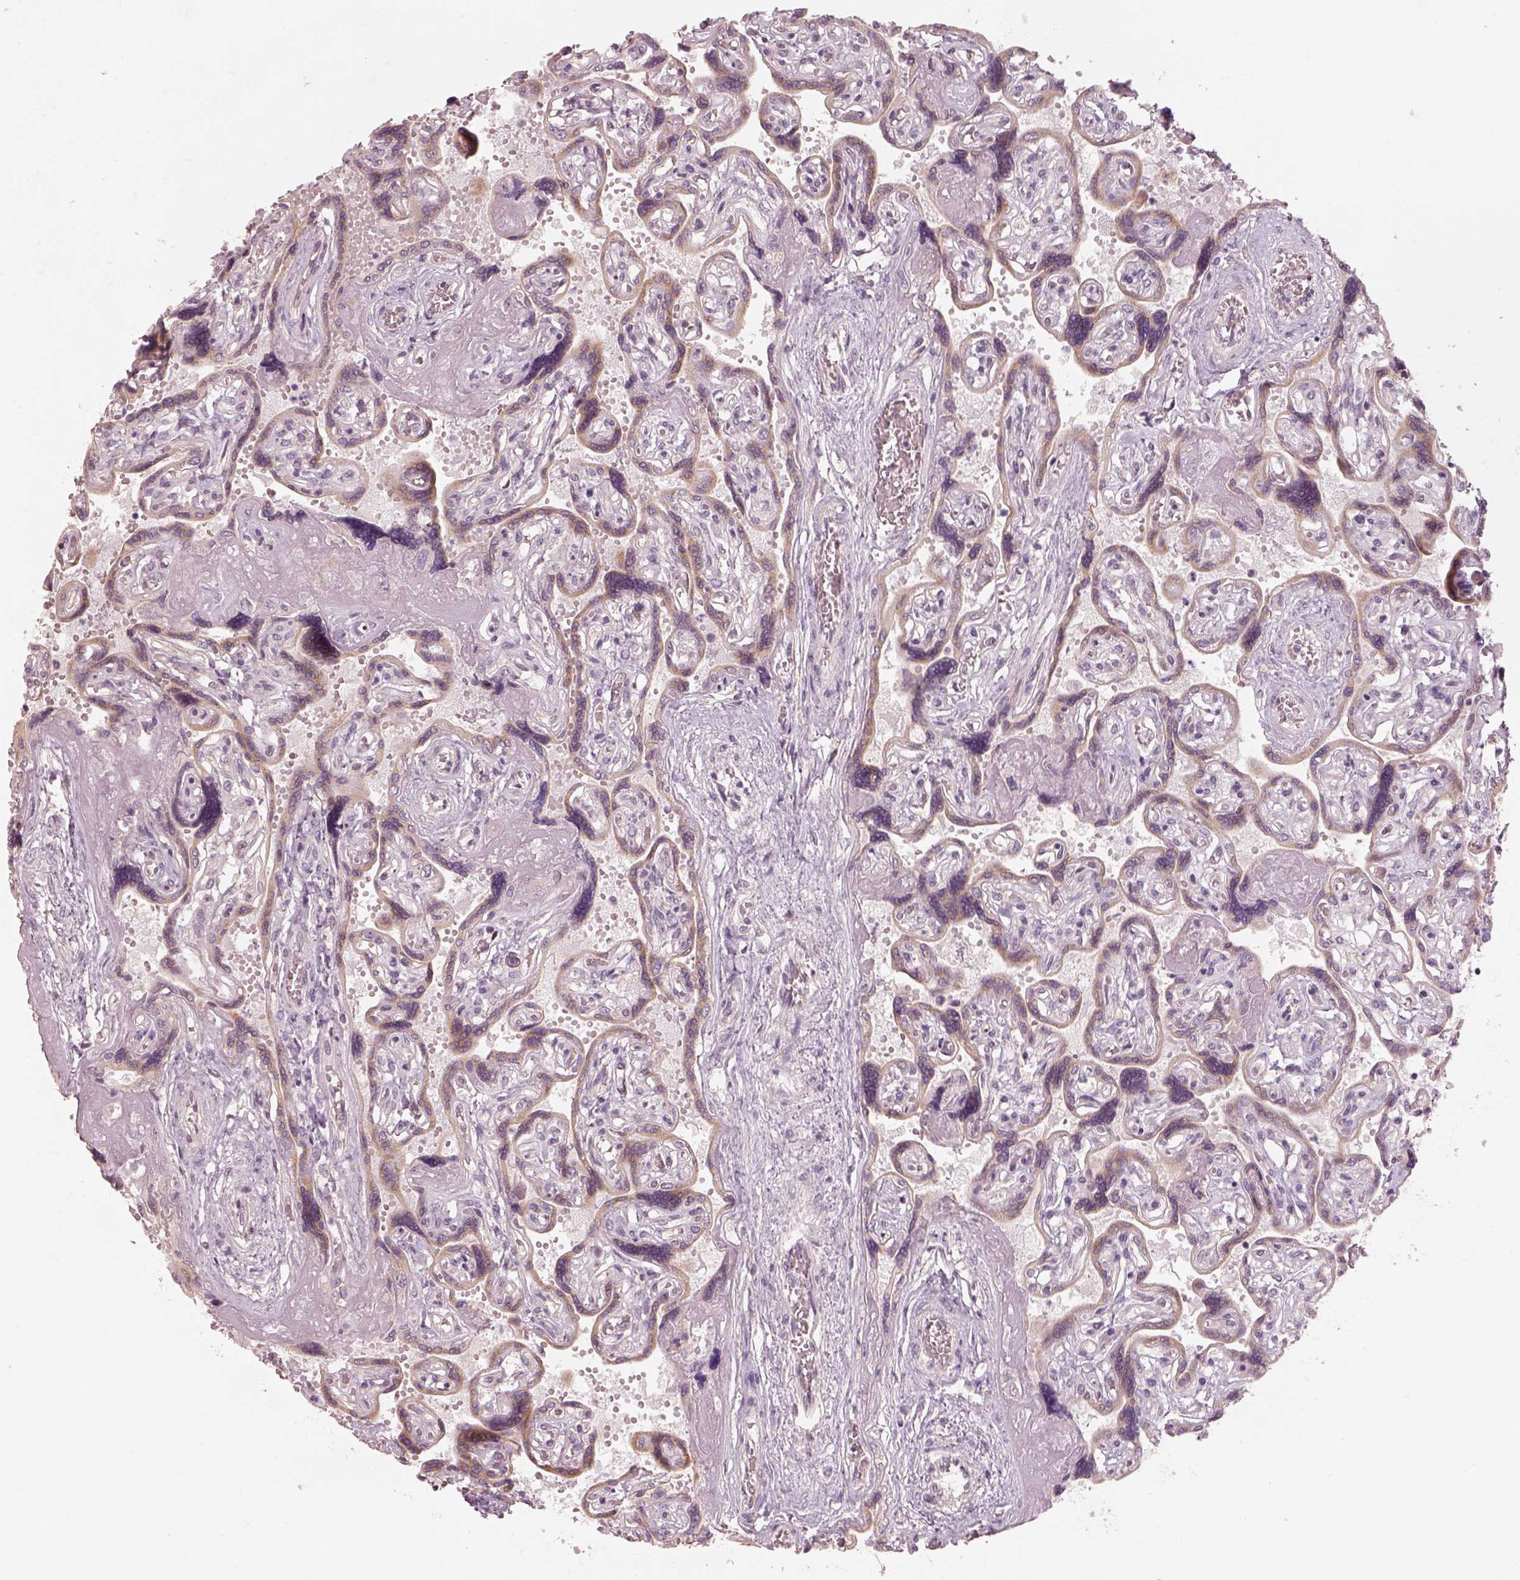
{"staining": {"intensity": "negative", "quantity": "none", "location": "none"}, "tissue": "placenta", "cell_type": "Decidual cells", "image_type": "normal", "snomed": [{"axis": "morphology", "description": "Normal tissue, NOS"}, {"axis": "topography", "description": "Placenta"}], "caption": "Decidual cells are negative for protein expression in unremarkable human placenta. (Stains: DAB immunohistochemistry with hematoxylin counter stain, Microscopy: brightfield microscopy at high magnification).", "gene": "CDS1", "patient": {"sex": "female", "age": 32}}